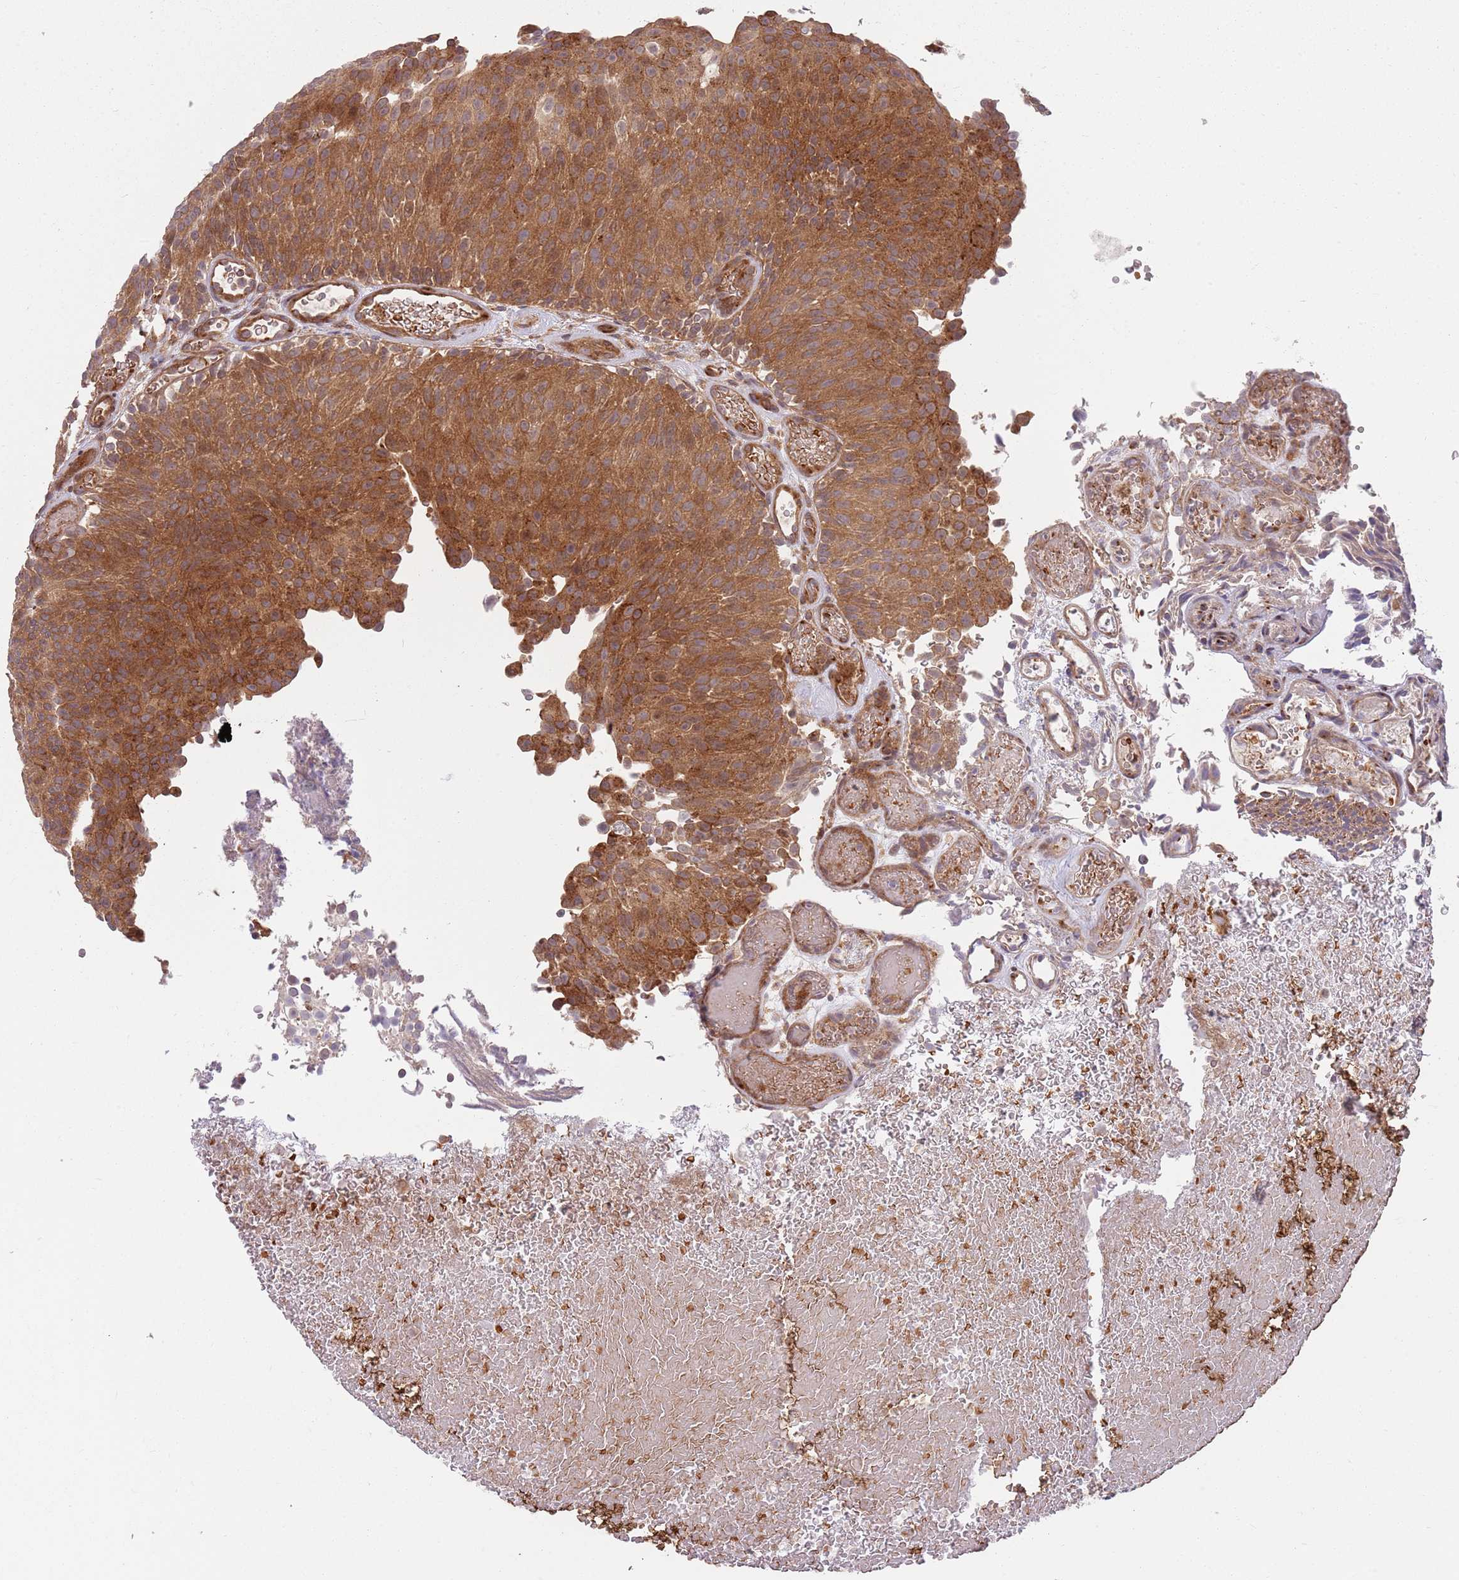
{"staining": {"intensity": "strong", "quantity": ">75%", "location": "cytoplasmic/membranous"}, "tissue": "urothelial cancer", "cell_type": "Tumor cells", "image_type": "cancer", "snomed": [{"axis": "morphology", "description": "Urothelial carcinoma, Low grade"}, {"axis": "topography", "description": "Urinary bladder"}], "caption": "Protein expression analysis of urothelial cancer demonstrates strong cytoplasmic/membranous positivity in about >75% of tumor cells.", "gene": "GGA1", "patient": {"sex": "male", "age": 78}}